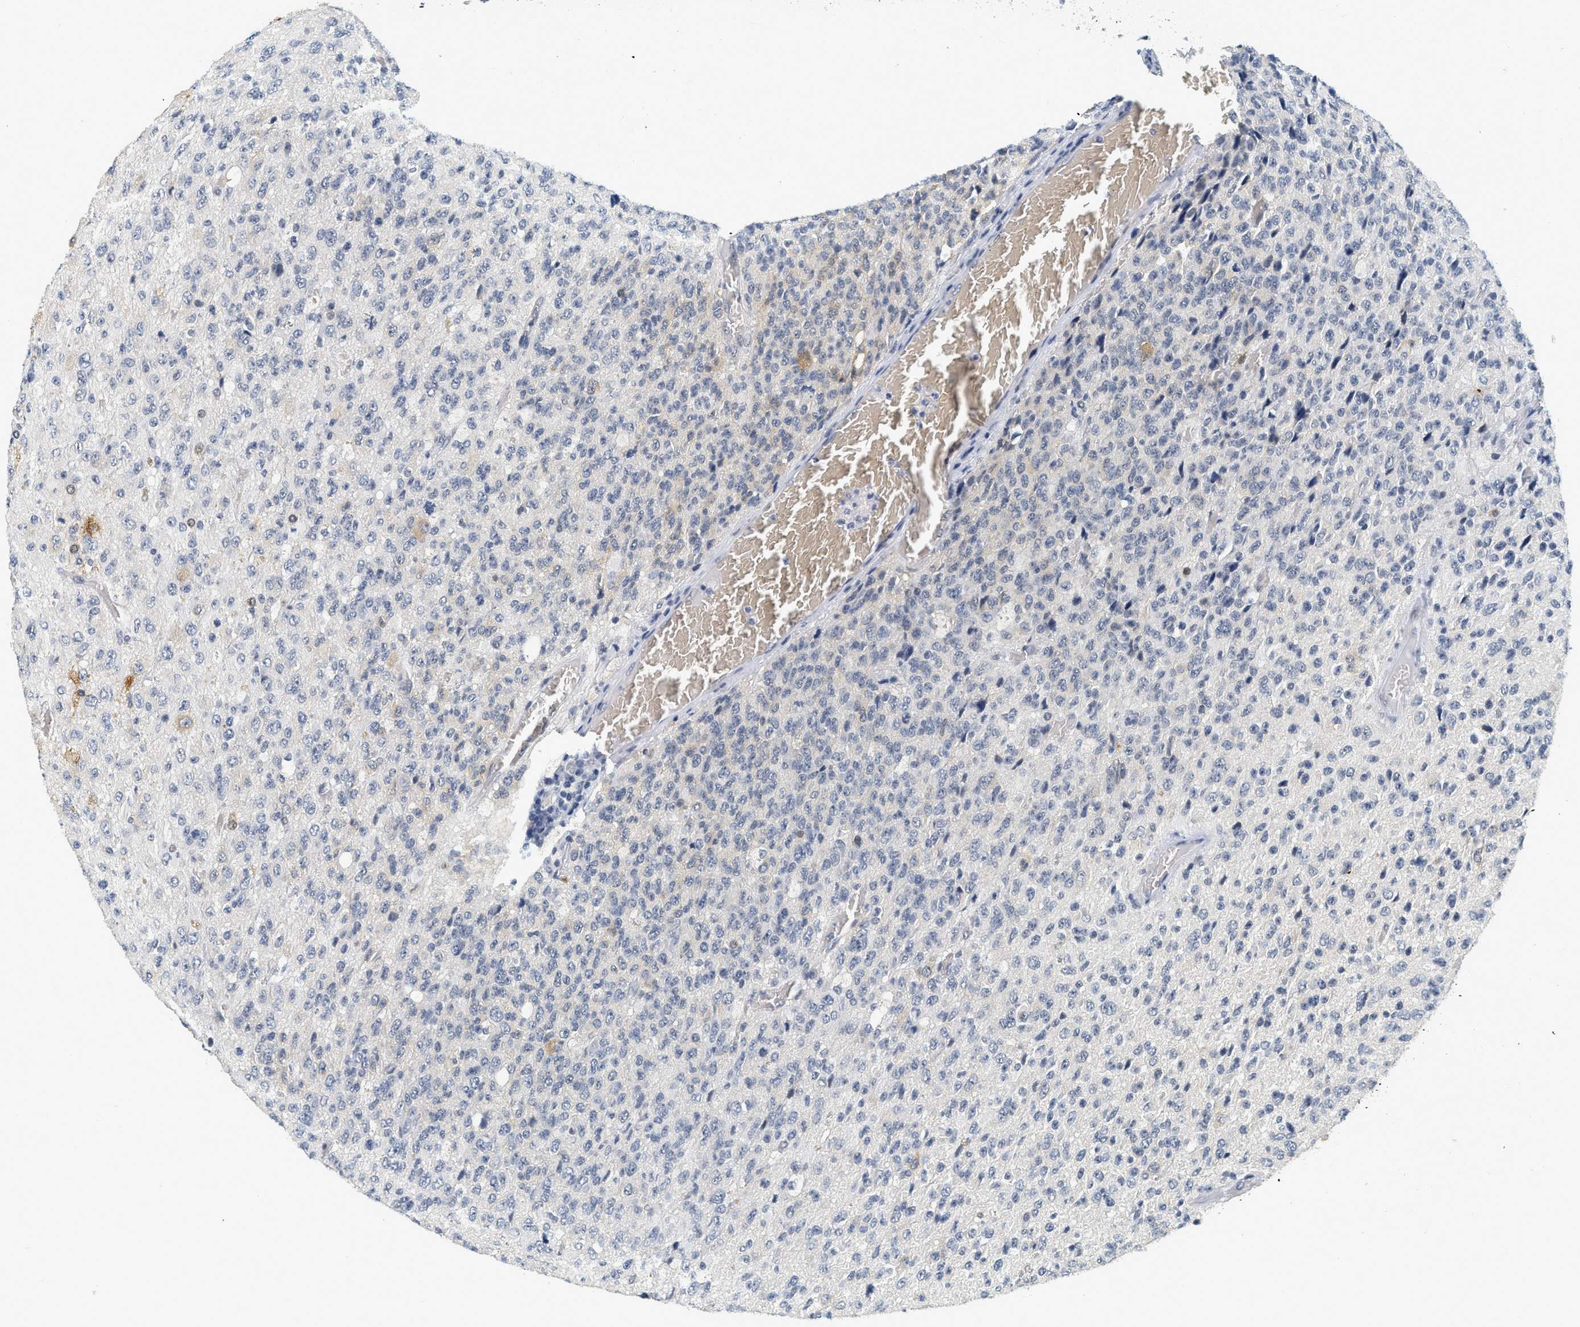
{"staining": {"intensity": "negative", "quantity": "none", "location": "none"}, "tissue": "glioma", "cell_type": "Tumor cells", "image_type": "cancer", "snomed": [{"axis": "morphology", "description": "Glioma, malignant, High grade"}, {"axis": "topography", "description": "pancreas cauda"}], "caption": "This micrograph is of malignant high-grade glioma stained with IHC to label a protein in brown with the nuclei are counter-stained blue. There is no expression in tumor cells.", "gene": "MZF1", "patient": {"sex": "male", "age": 60}}